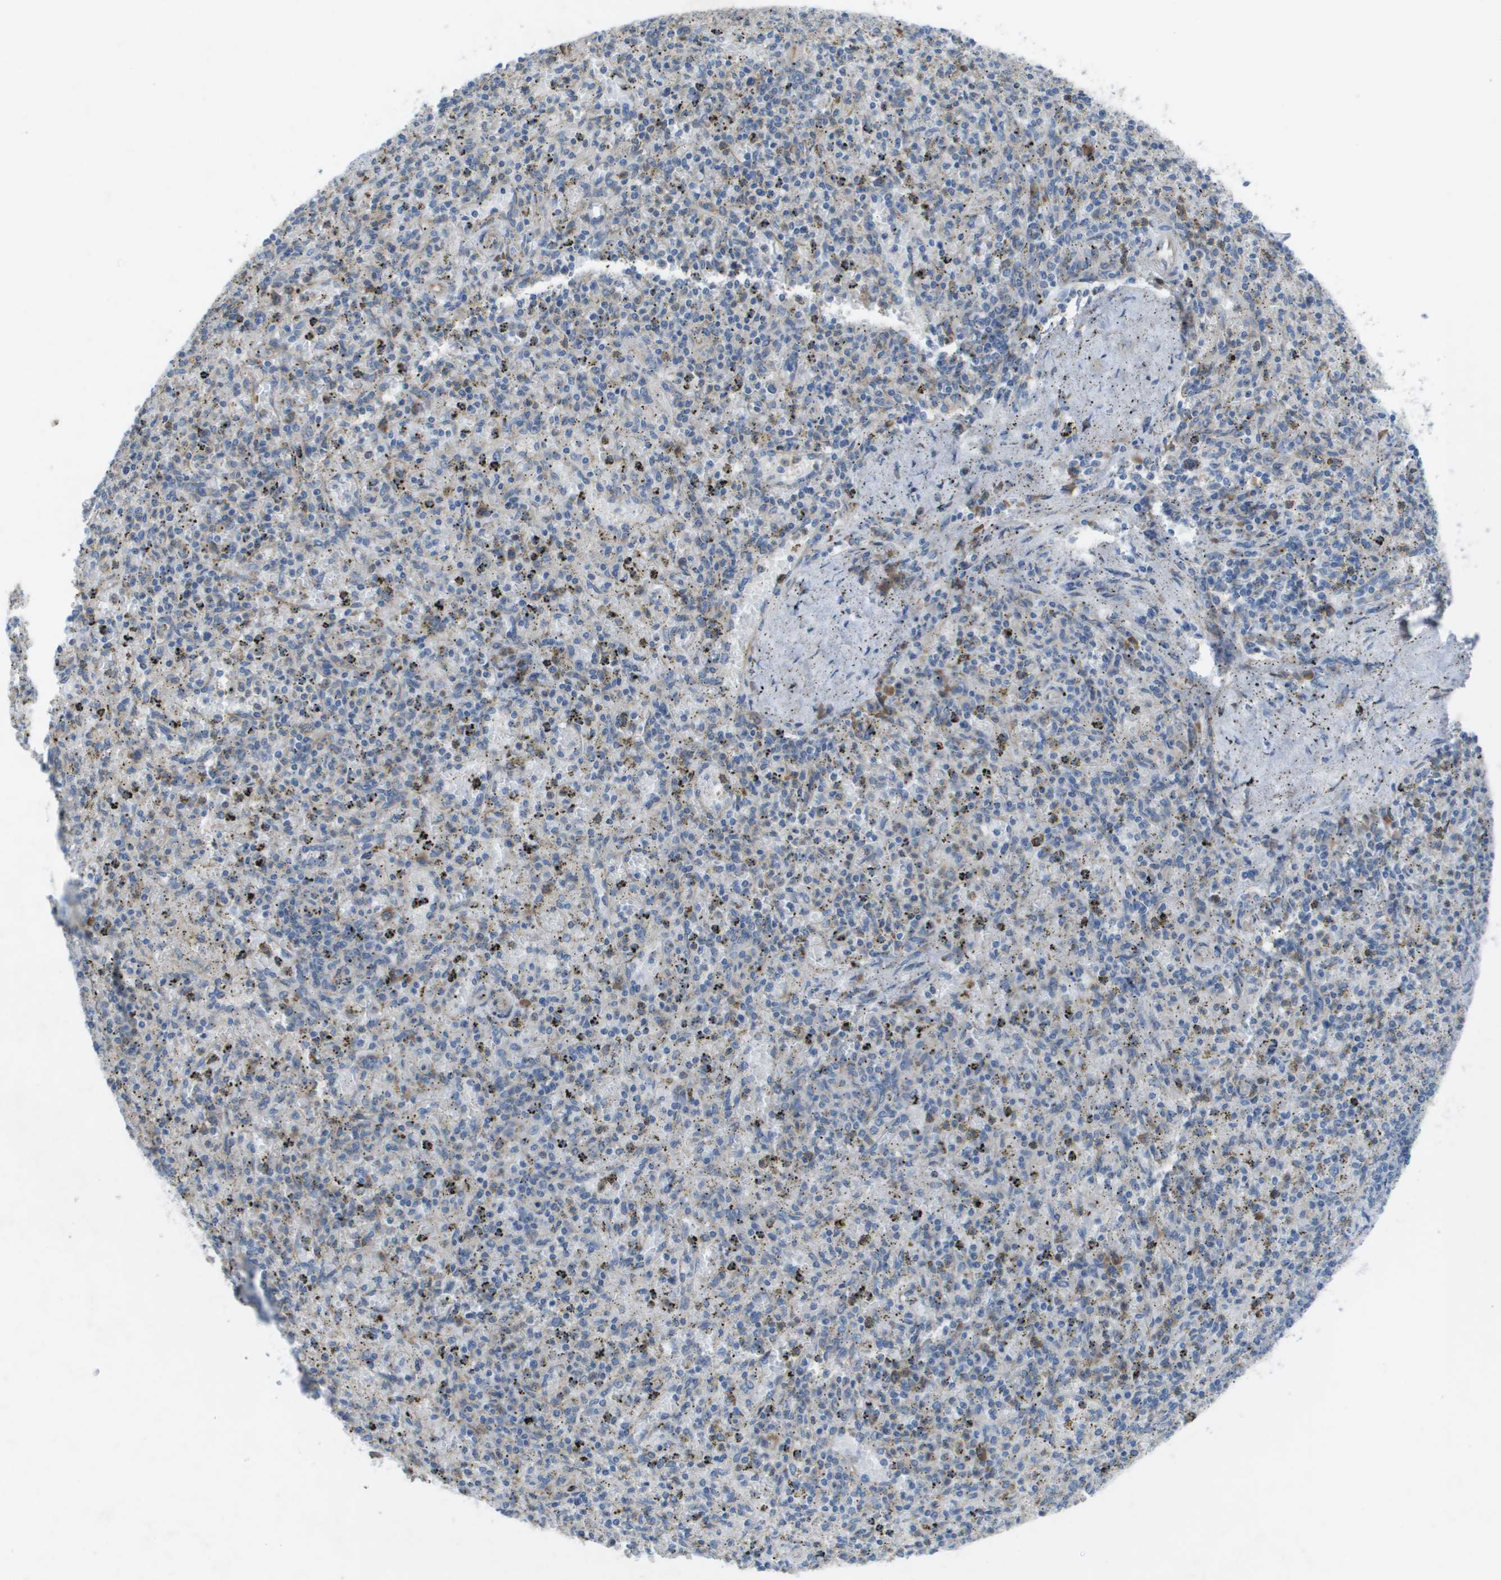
{"staining": {"intensity": "weak", "quantity": "<25%", "location": "cytoplasmic/membranous"}, "tissue": "spleen", "cell_type": "Cells in red pulp", "image_type": "normal", "snomed": [{"axis": "morphology", "description": "Normal tissue, NOS"}, {"axis": "topography", "description": "Spleen"}], "caption": "Immunohistochemistry (IHC) micrograph of benign spleen: human spleen stained with DAB (3,3'-diaminobenzidine) demonstrates no significant protein positivity in cells in red pulp. (Stains: DAB immunohistochemistry (IHC) with hematoxylin counter stain, Microscopy: brightfield microscopy at high magnification).", "gene": "CLCN2", "patient": {"sex": "male", "age": 72}}